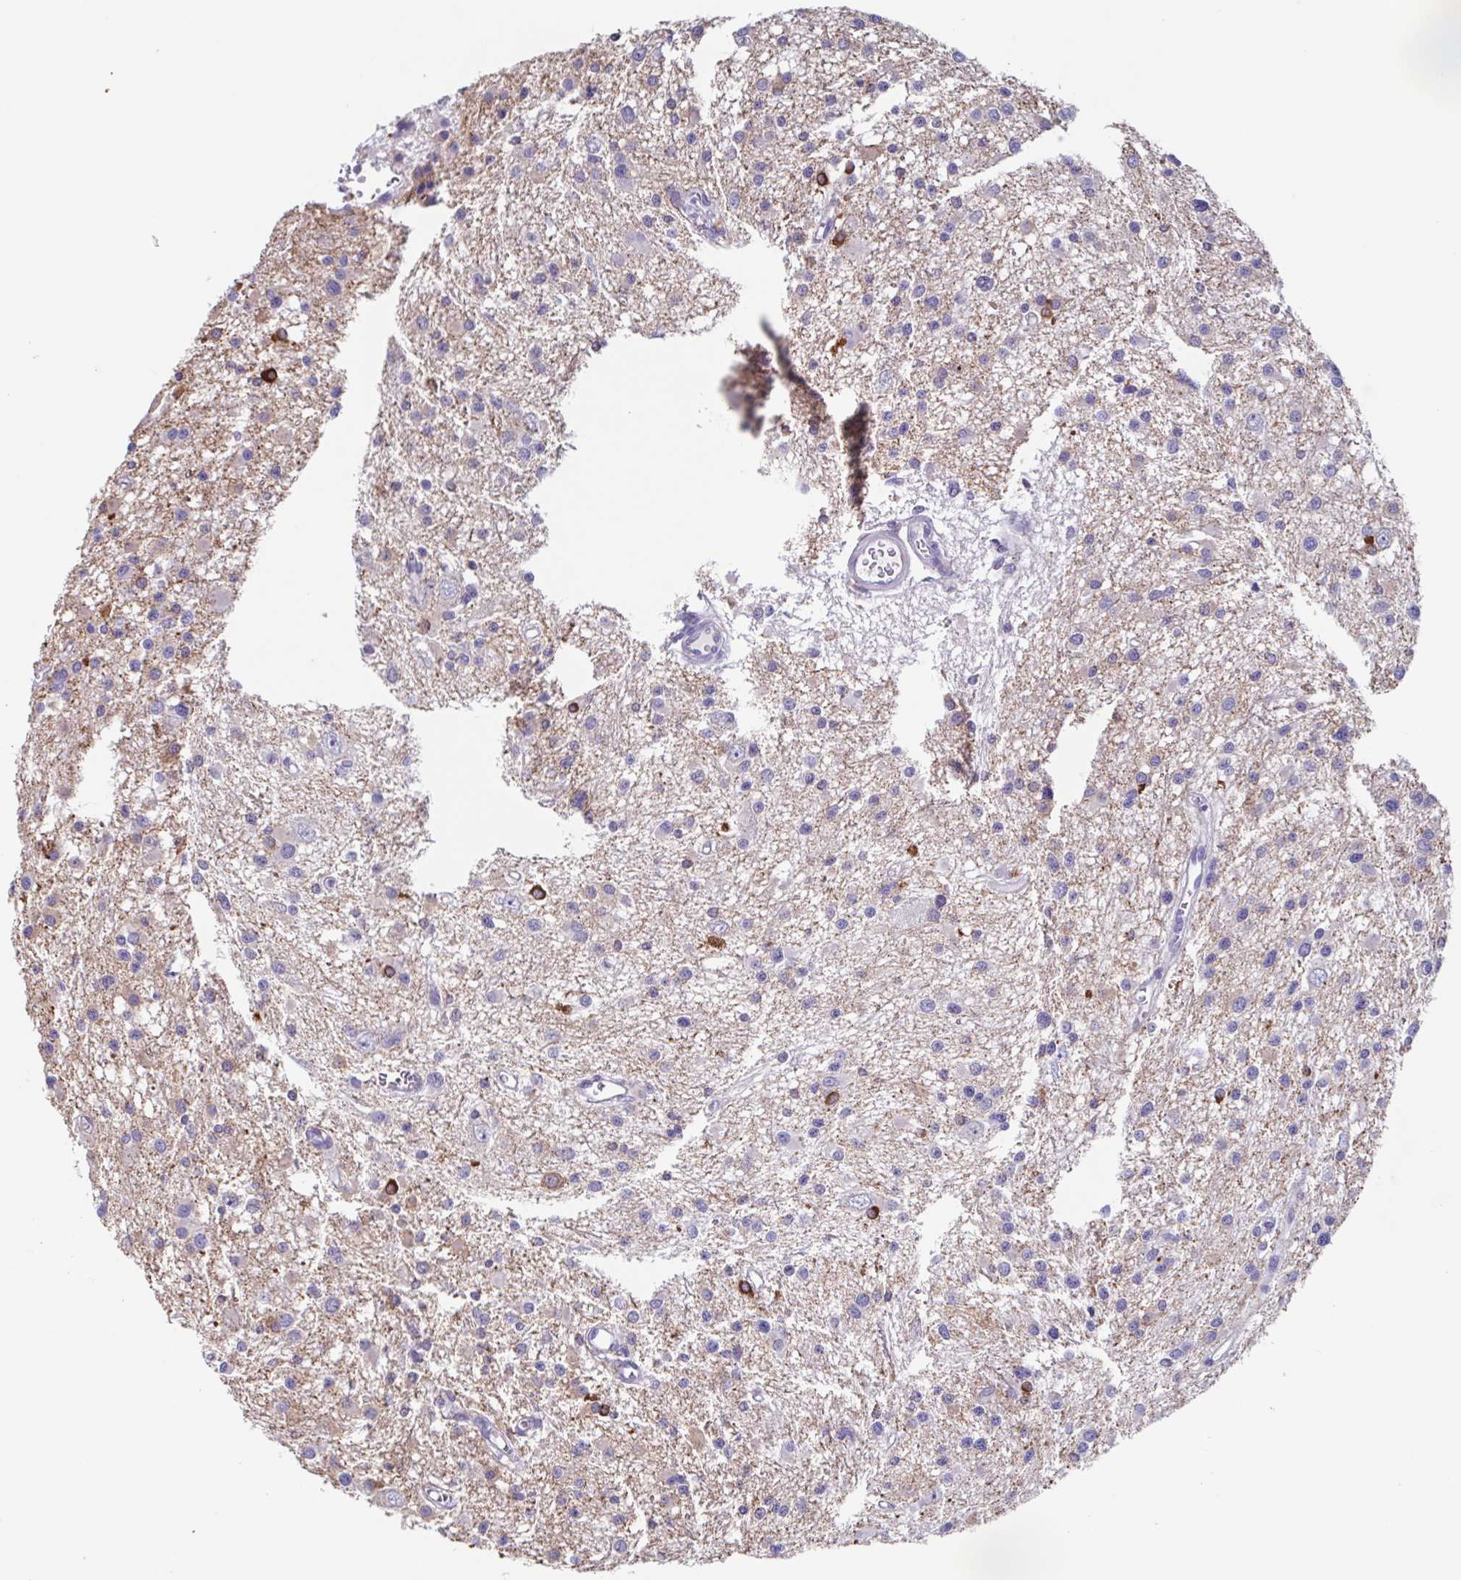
{"staining": {"intensity": "negative", "quantity": "none", "location": "none"}, "tissue": "glioma", "cell_type": "Tumor cells", "image_type": "cancer", "snomed": [{"axis": "morphology", "description": "Glioma, malignant, High grade"}, {"axis": "topography", "description": "Brain"}], "caption": "Immunohistochemical staining of human glioma exhibits no significant positivity in tumor cells.", "gene": "TPD52", "patient": {"sex": "male", "age": 54}}